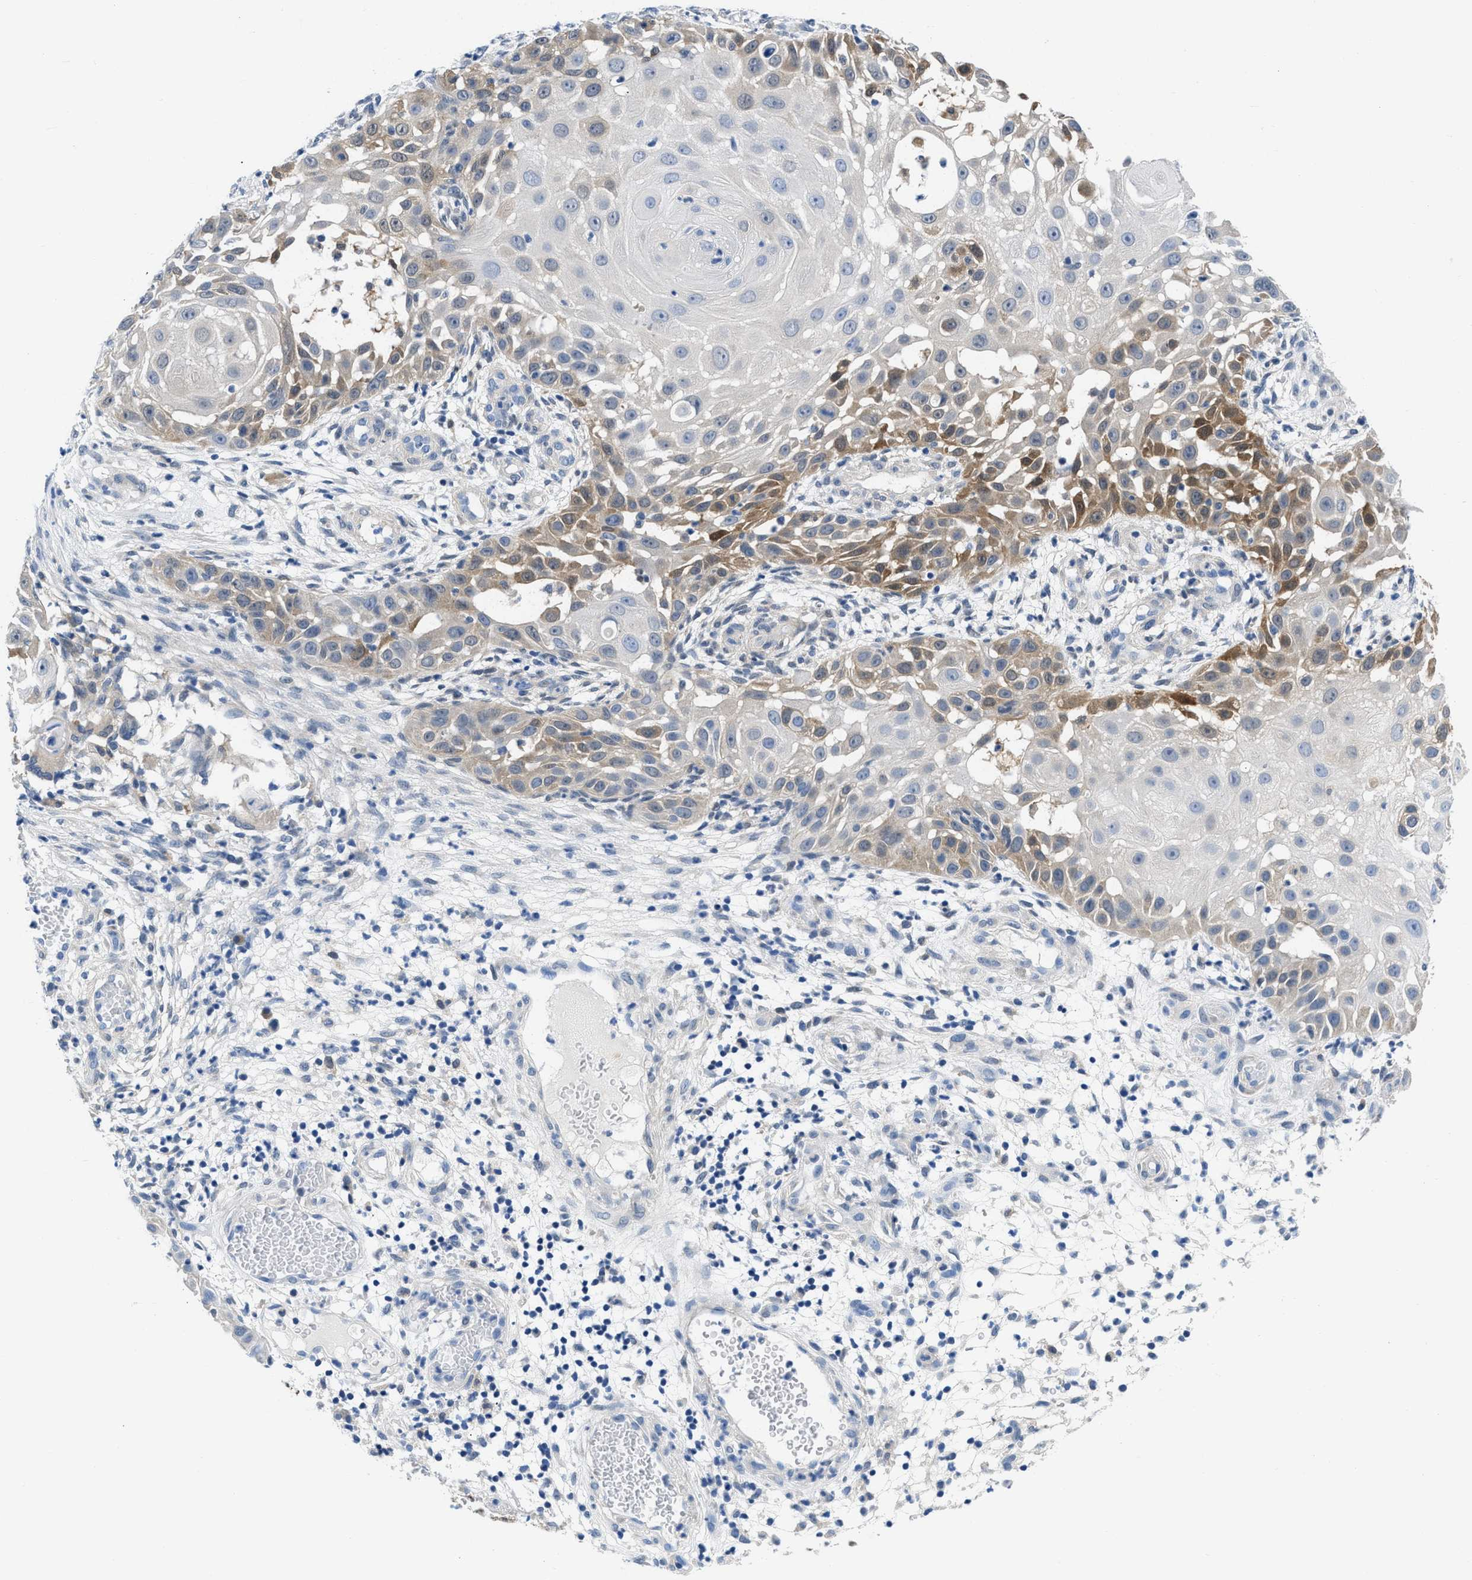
{"staining": {"intensity": "moderate", "quantity": "<25%", "location": "cytoplasmic/membranous,nuclear"}, "tissue": "skin cancer", "cell_type": "Tumor cells", "image_type": "cancer", "snomed": [{"axis": "morphology", "description": "Squamous cell carcinoma, NOS"}, {"axis": "topography", "description": "Skin"}], "caption": "DAB immunohistochemical staining of human skin squamous cell carcinoma displays moderate cytoplasmic/membranous and nuclear protein staining in approximately <25% of tumor cells.", "gene": "CBR1", "patient": {"sex": "female", "age": 44}}